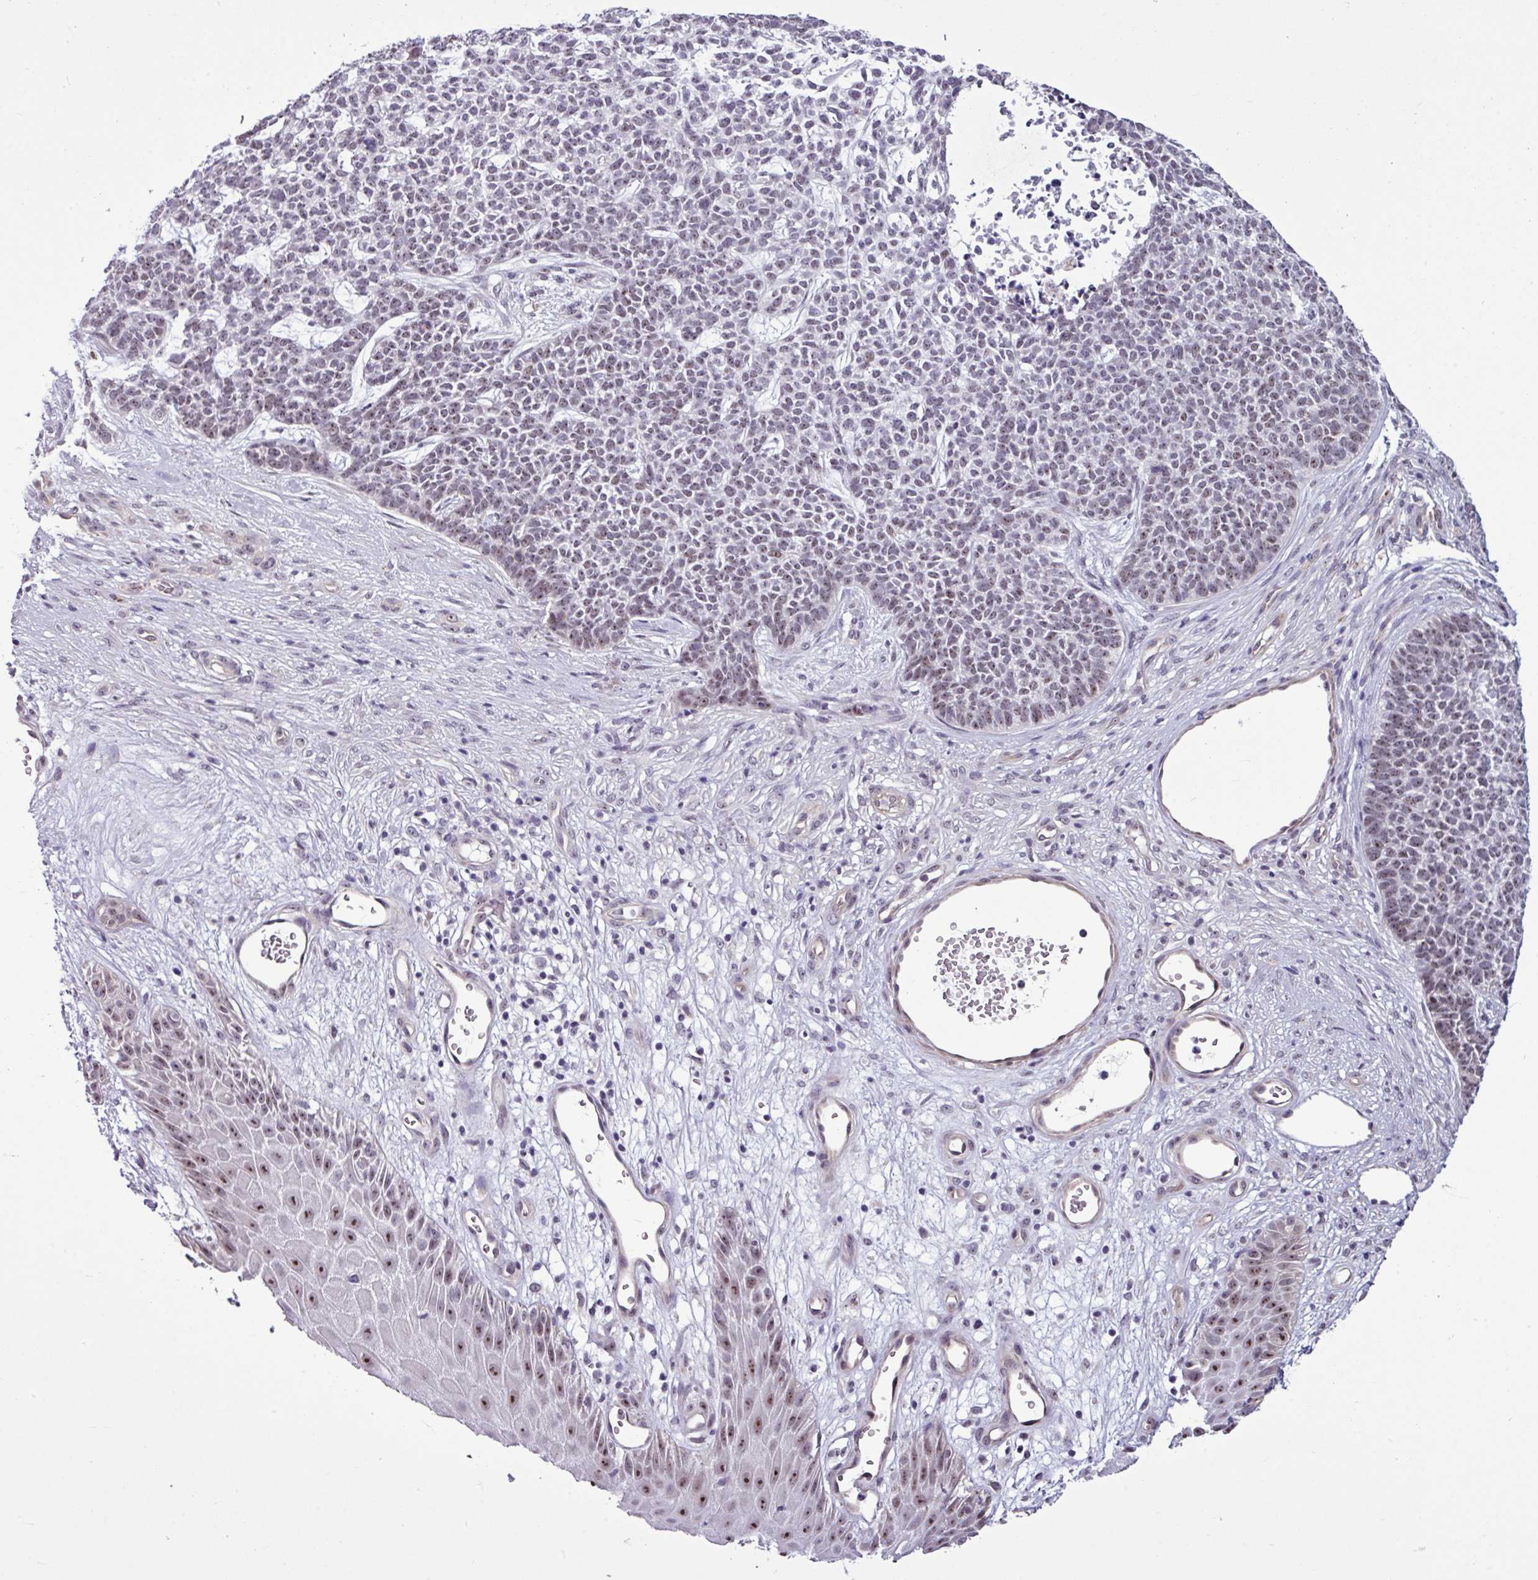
{"staining": {"intensity": "weak", "quantity": "25%-75%", "location": "nuclear"}, "tissue": "skin cancer", "cell_type": "Tumor cells", "image_type": "cancer", "snomed": [{"axis": "morphology", "description": "Basal cell carcinoma"}, {"axis": "topography", "description": "Skin"}], "caption": "Immunohistochemical staining of skin cancer (basal cell carcinoma) displays low levels of weak nuclear protein positivity in approximately 25%-75% of tumor cells.", "gene": "UTP18", "patient": {"sex": "female", "age": 84}}